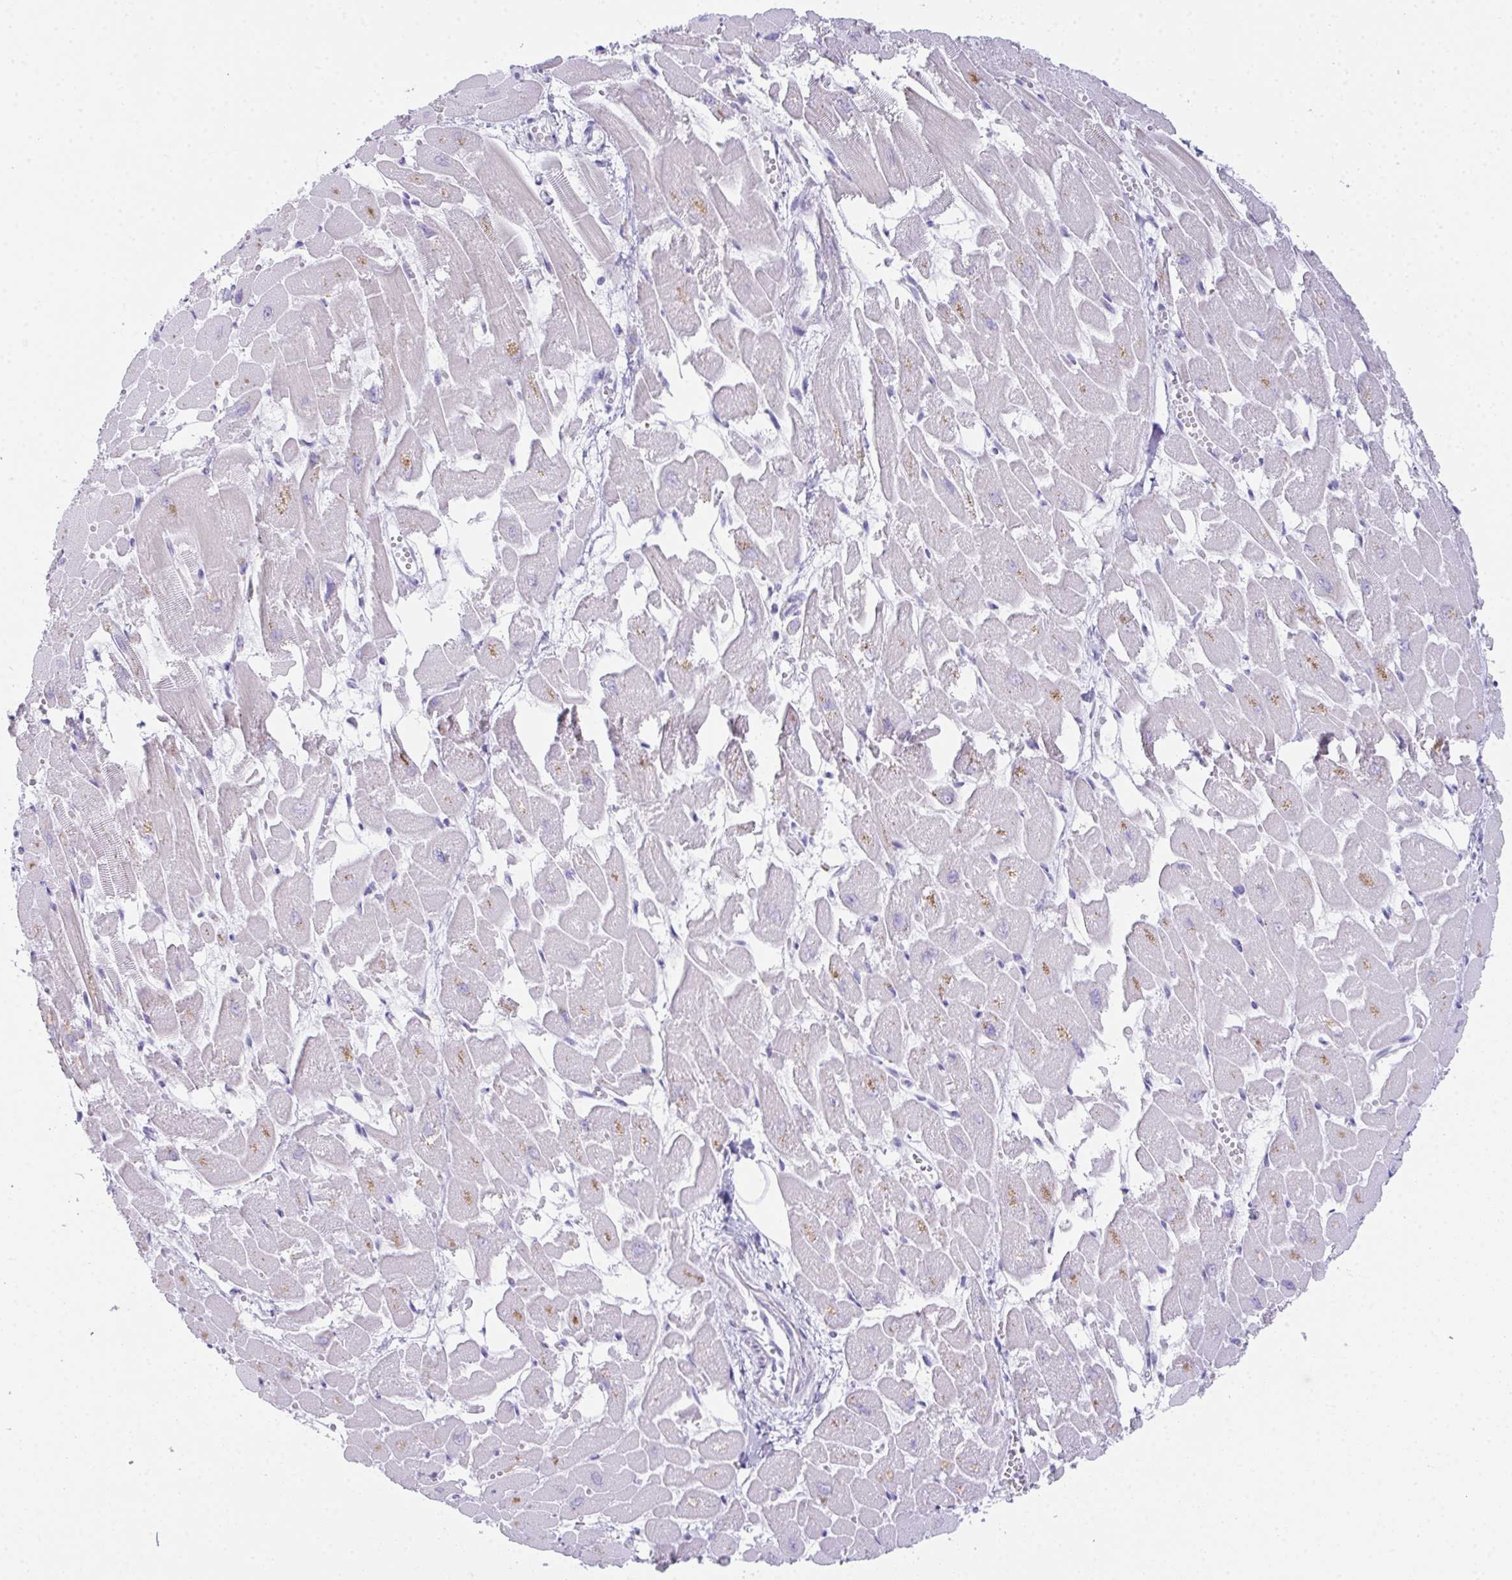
{"staining": {"intensity": "weak", "quantity": "<25%", "location": "cytoplasmic/membranous"}, "tissue": "heart muscle", "cell_type": "Cardiomyocytes", "image_type": "normal", "snomed": [{"axis": "morphology", "description": "Normal tissue, NOS"}, {"axis": "topography", "description": "Heart"}], "caption": "DAB immunohistochemical staining of unremarkable human heart muscle exhibits no significant expression in cardiomyocytes.", "gene": "TEX19", "patient": {"sex": "female", "age": 52}}